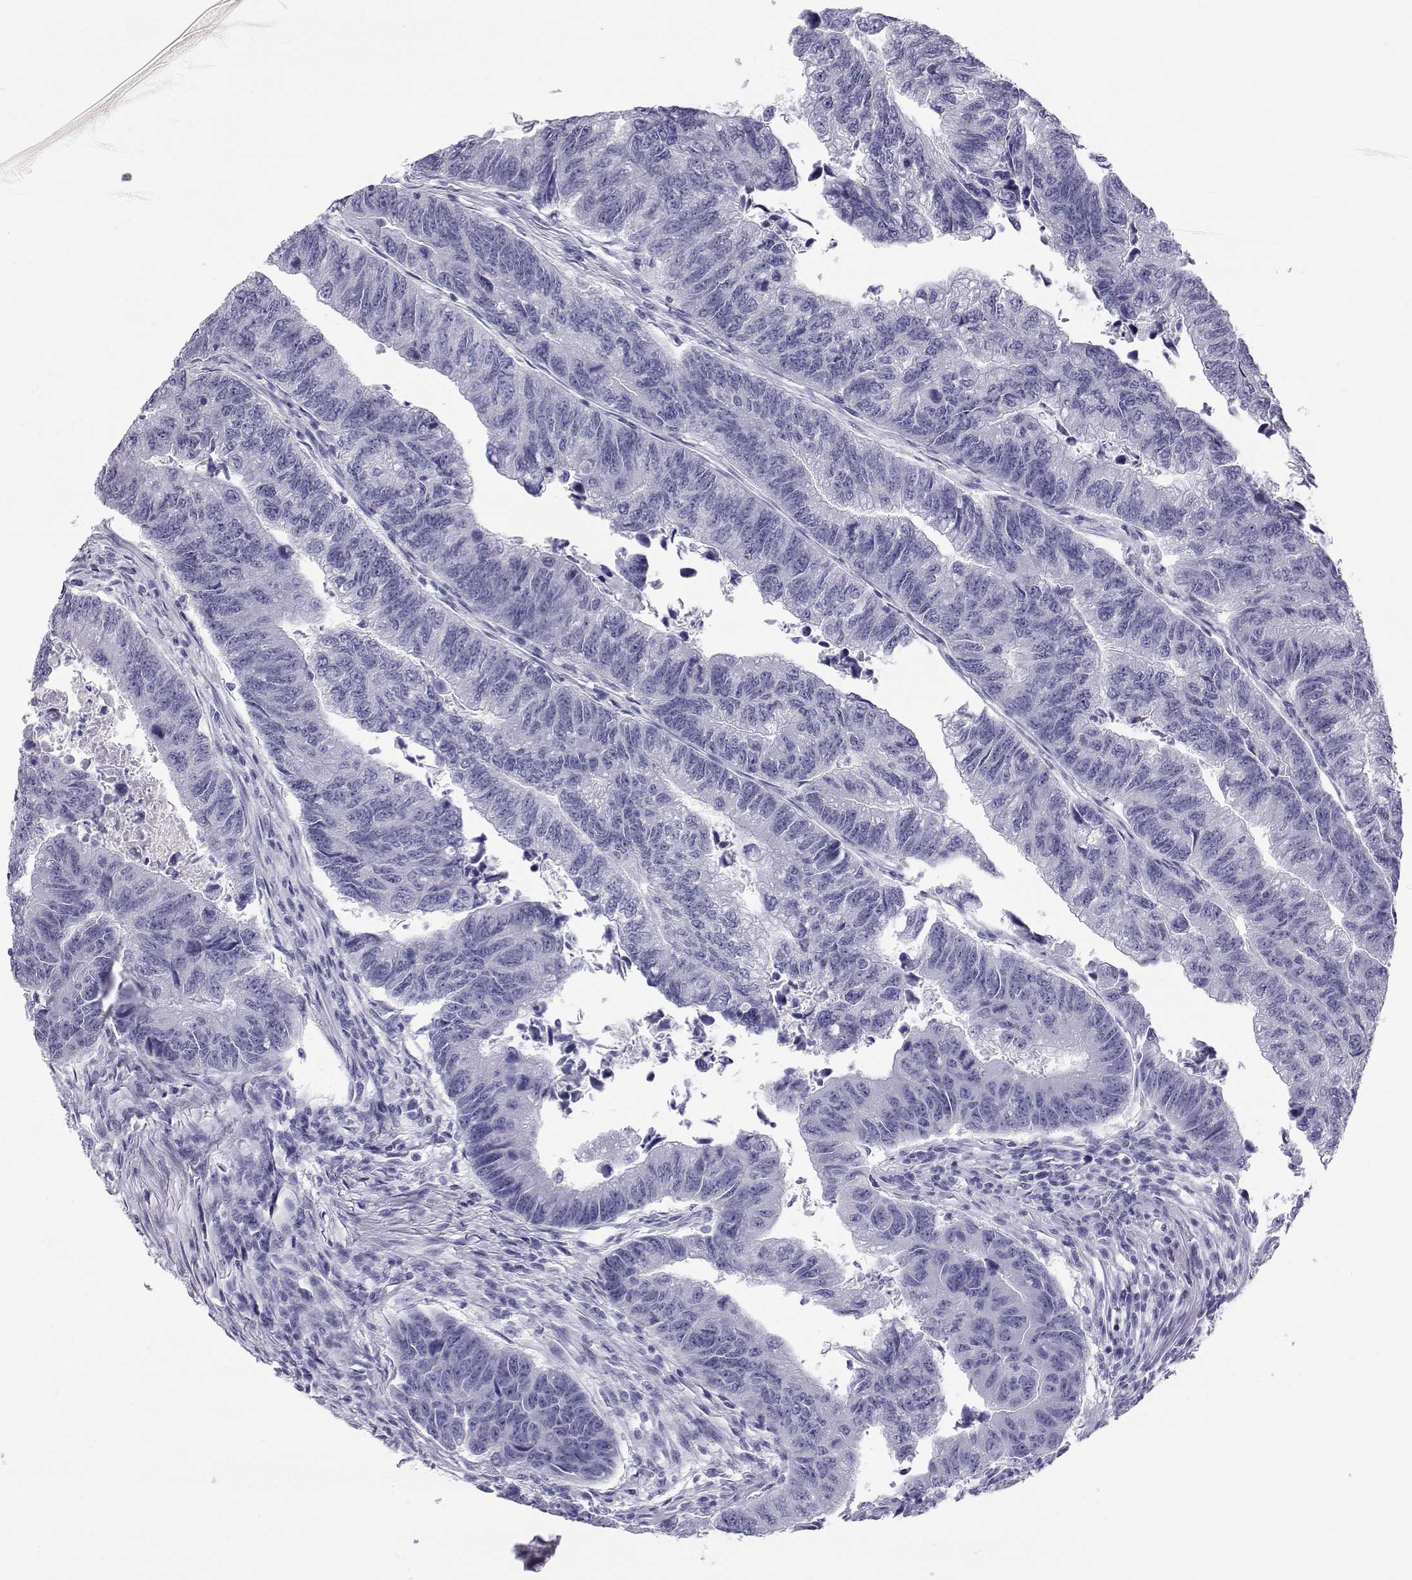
{"staining": {"intensity": "negative", "quantity": "none", "location": "none"}, "tissue": "colorectal cancer", "cell_type": "Tumor cells", "image_type": "cancer", "snomed": [{"axis": "morphology", "description": "Adenocarcinoma, NOS"}, {"axis": "topography", "description": "Colon"}], "caption": "There is no significant staining in tumor cells of colorectal cancer (adenocarcinoma).", "gene": "SST", "patient": {"sex": "female", "age": 65}}